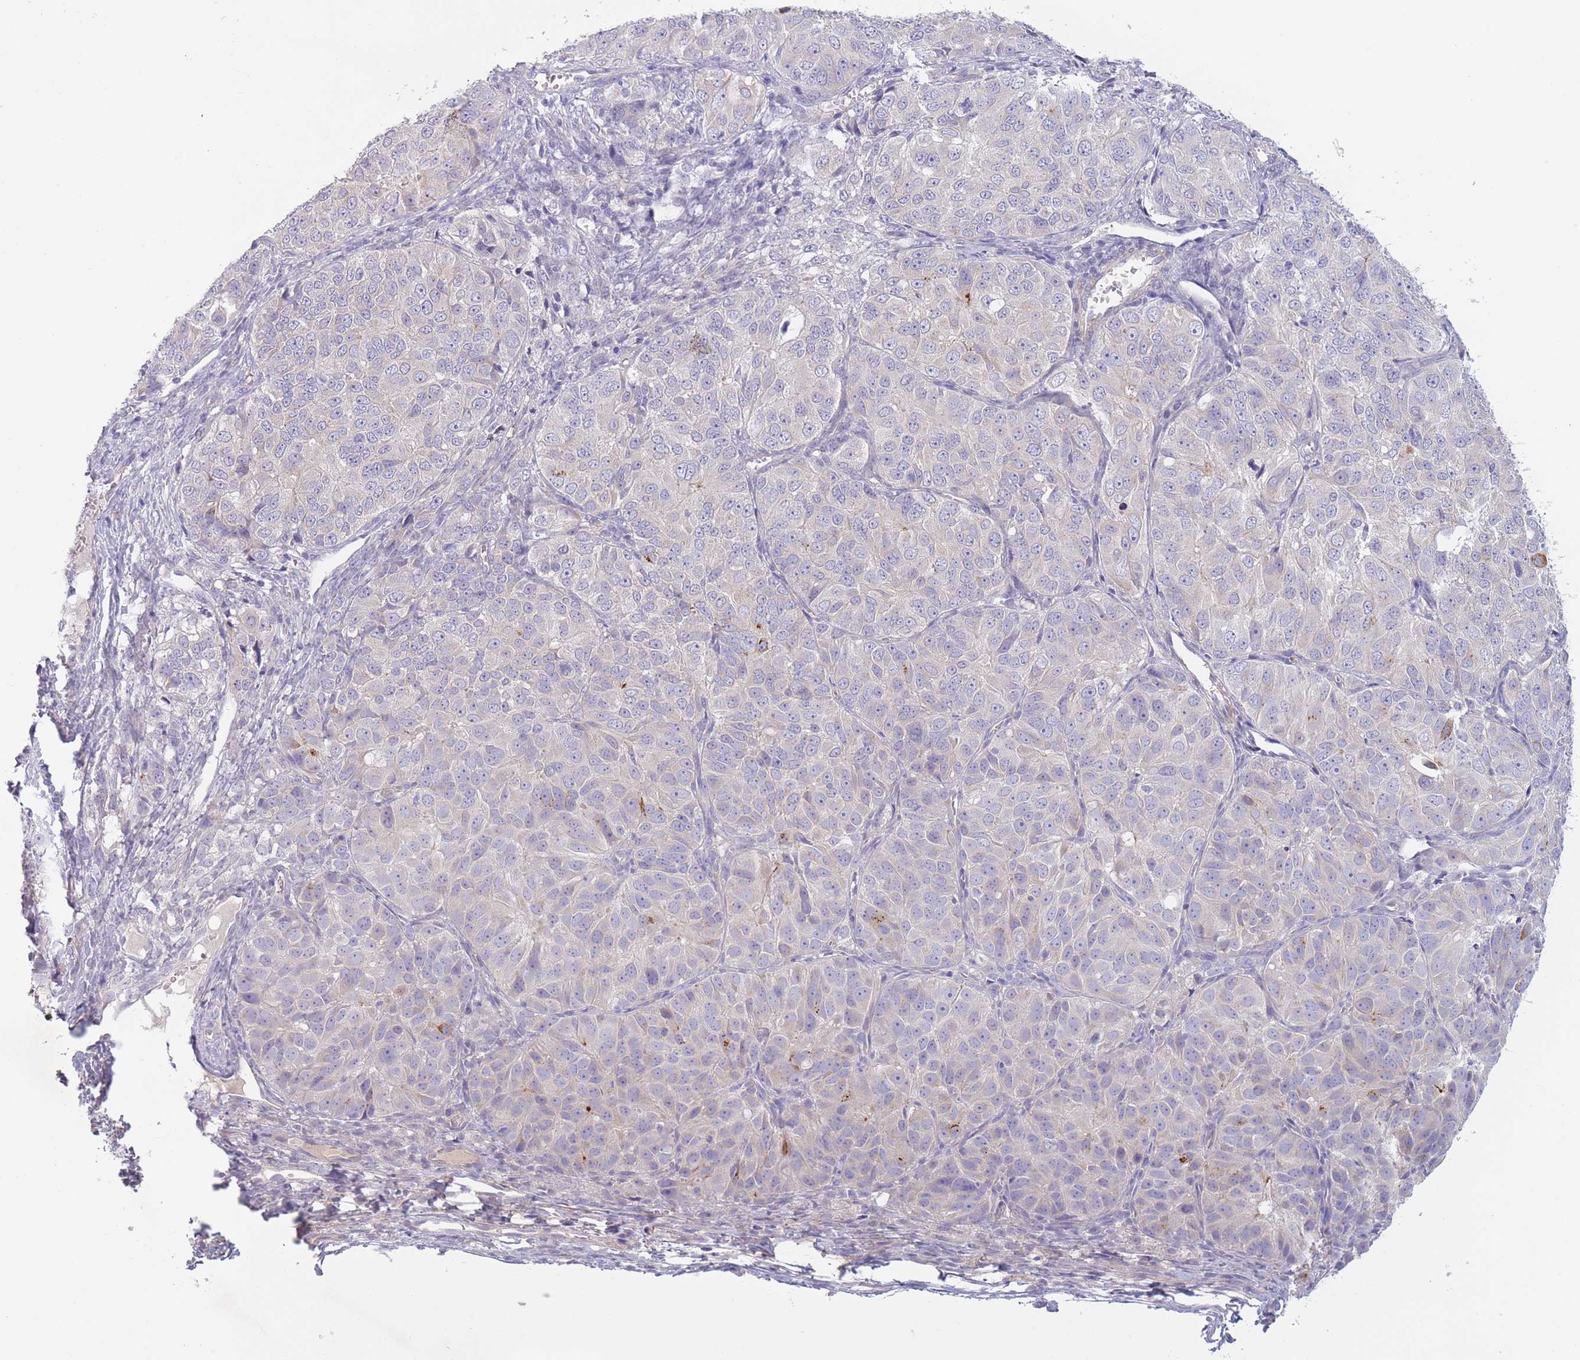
{"staining": {"intensity": "negative", "quantity": "none", "location": "none"}, "tissue": "ovarian cancer", "cell_type": "Tumor cells", "image_type": "cancer", "snomed": [{"axis": "morphology", "description": "Carcinoma, endometroid"}, {"axis": "topography", "description": "Ovary"}], "caption": "Ovarian cancer stained for a protein using immunohistochemistry (IHC) displays no staining tumor cells.", "gene": "PNPLA5", "patient": {"sex": "female", "age": 51}}